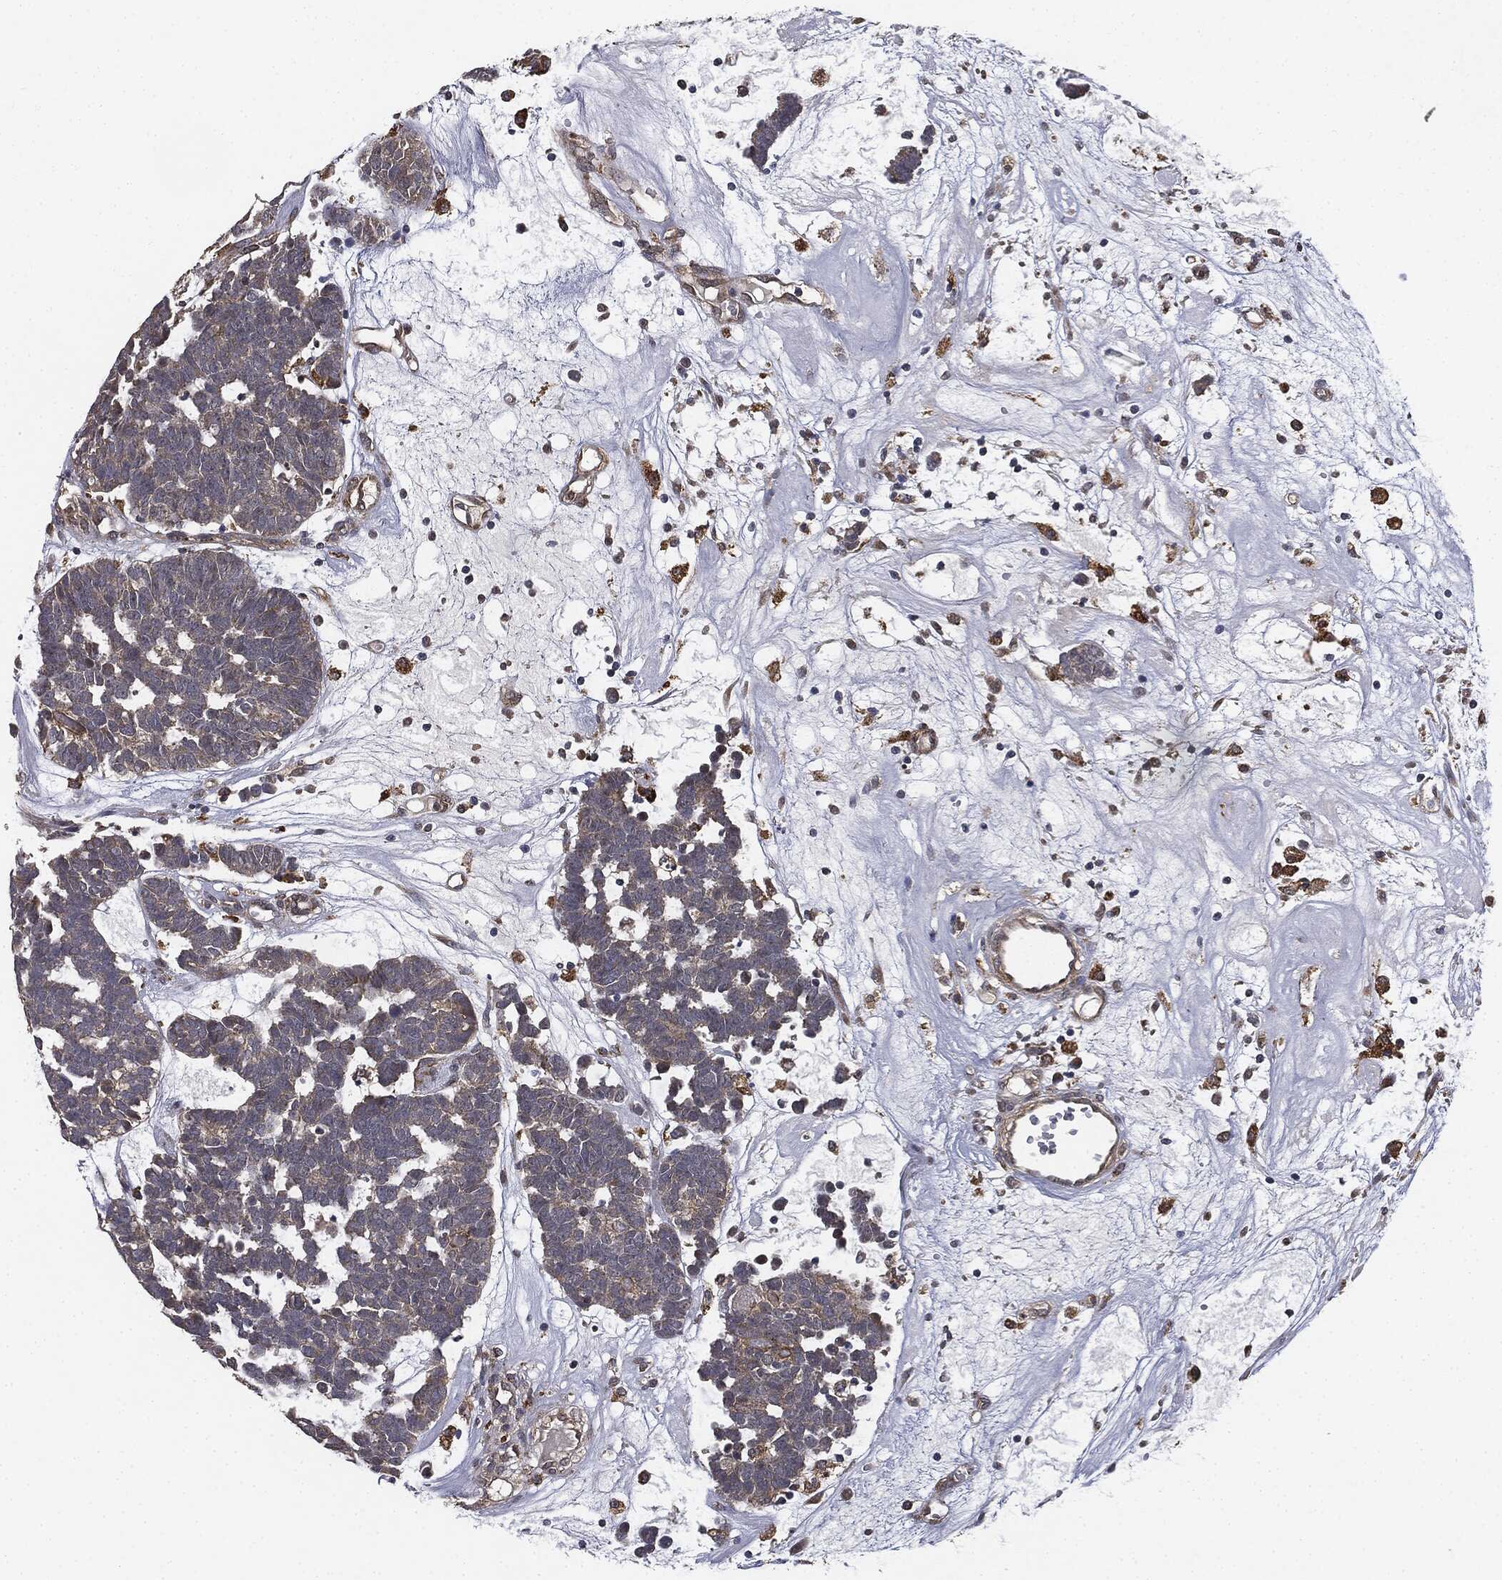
{"staining": {"intensity": "moderate", "quantity": "<25%", "location": "cytoplasmic/membranous"}, "tissue": "head and neck cancer", "cell_type": "Tumor cells", "image_type": "cancer", "snomed": [{"axis": "morphology", "description": "Adenocarcinoma, NOS"}, {"axis": "topography", "description": "Head-Neck"}], "caption": "IHC (DAB (3,3'-diaminobenzidine)) staining of human head and neck cancer (adenocarcinoma) shows moderate cytoplasmic/membranous protein positivity in approximately <25% of tumor cells.", "gene": "MIER2", "patient": {"sex": "female", "age": 81}}